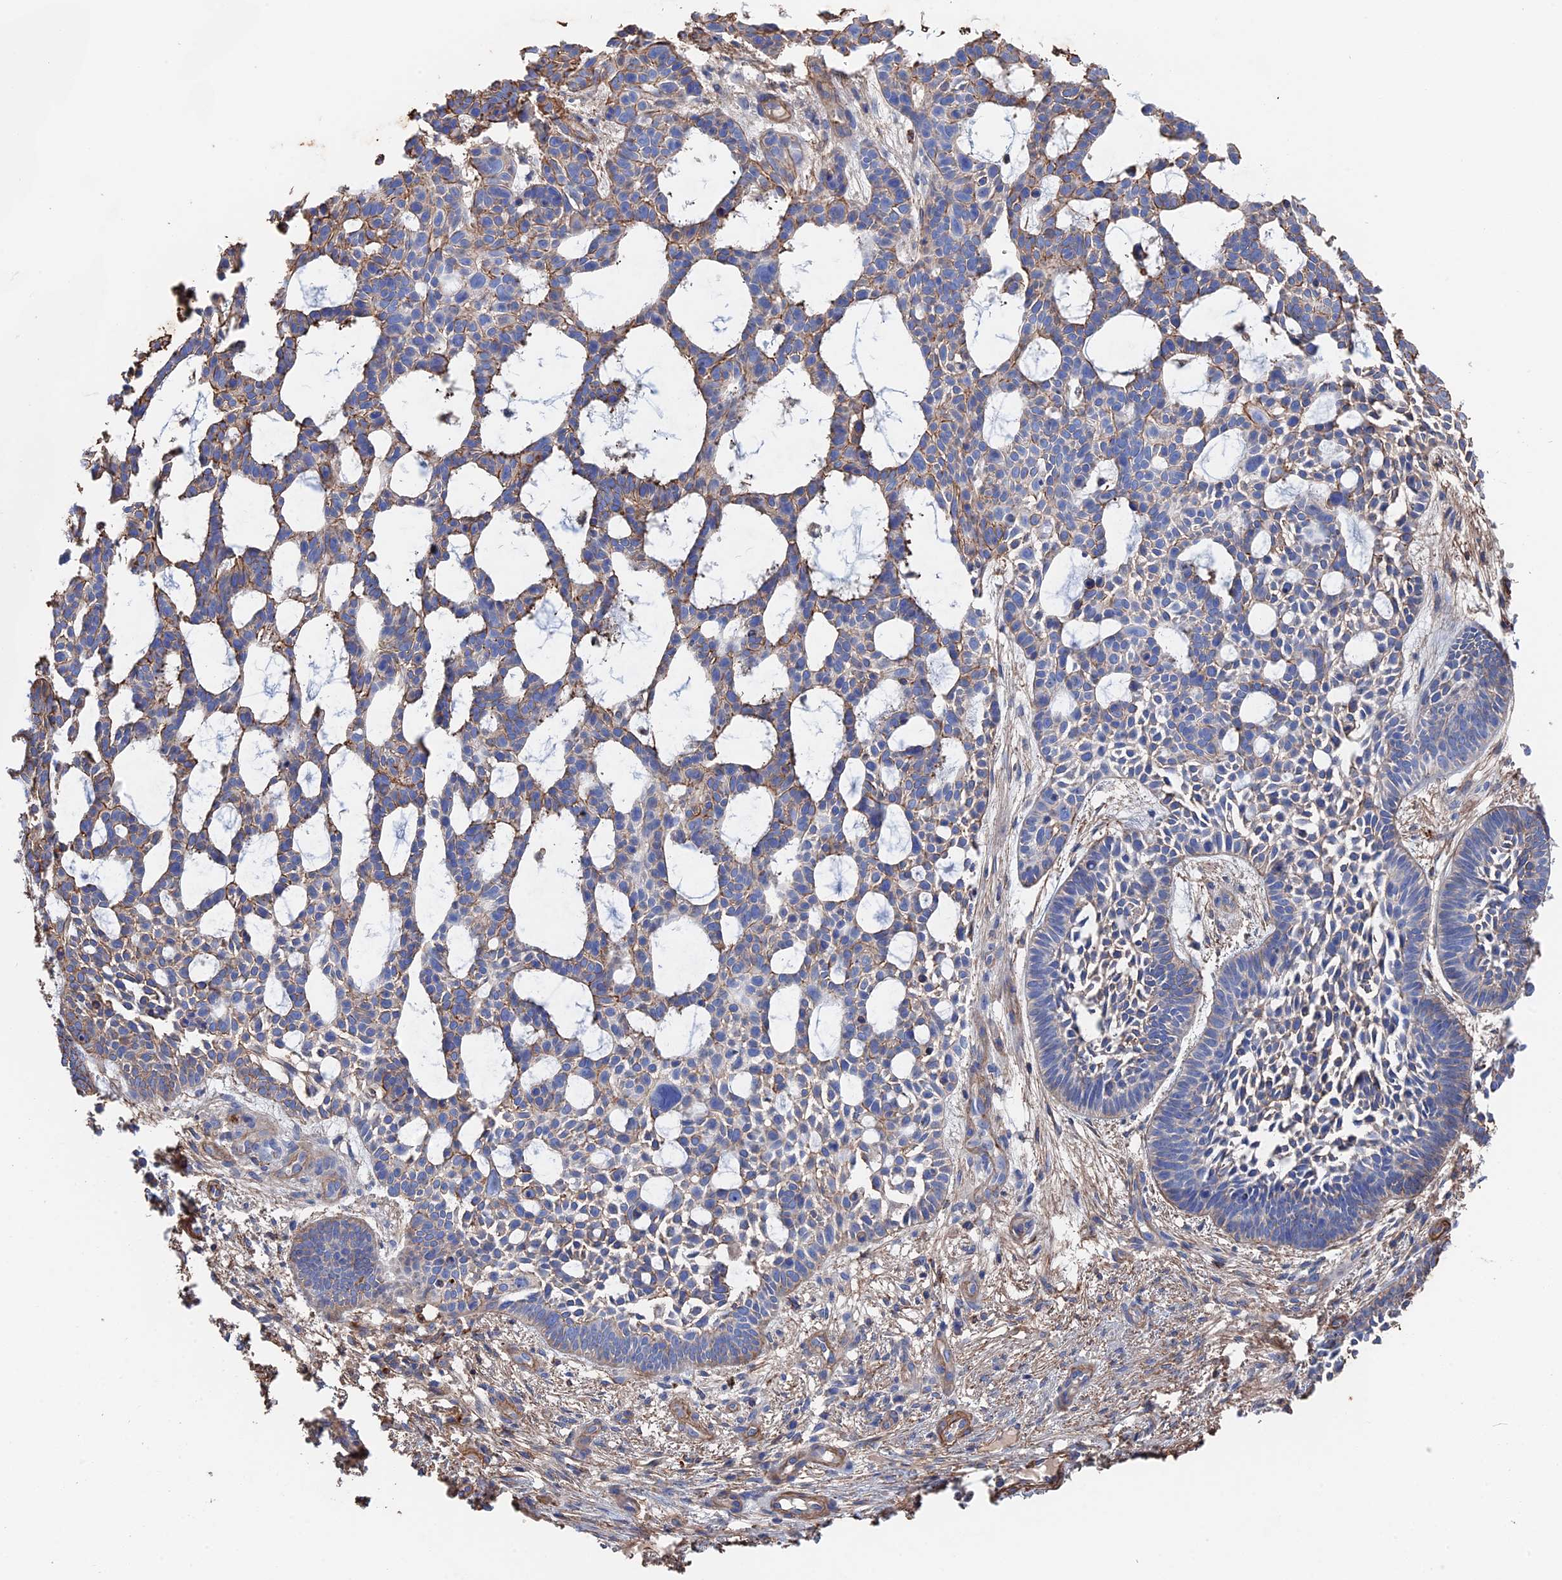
{"staining": {"intensity": "moderate", "quantity": "<25%", "location": "cytoplasmic/membranous"}, "tissue": "skin cancer", "cell_type": "Tumor cells", "image_type": "cancer", "snomed": [{"axis": "morphology", "description": "Basal cell carcinoma"}, {"axis": "topography", "description": "Skin"}], "caption": "This photomicrograph displays IHC staining of basal cell carcinoma (skin), with low moderate cytoplasmic/membranous expression in about <25% of tumor cells.", "gene": "STRA6", "patient": {"sex": "male", "age": 89}}